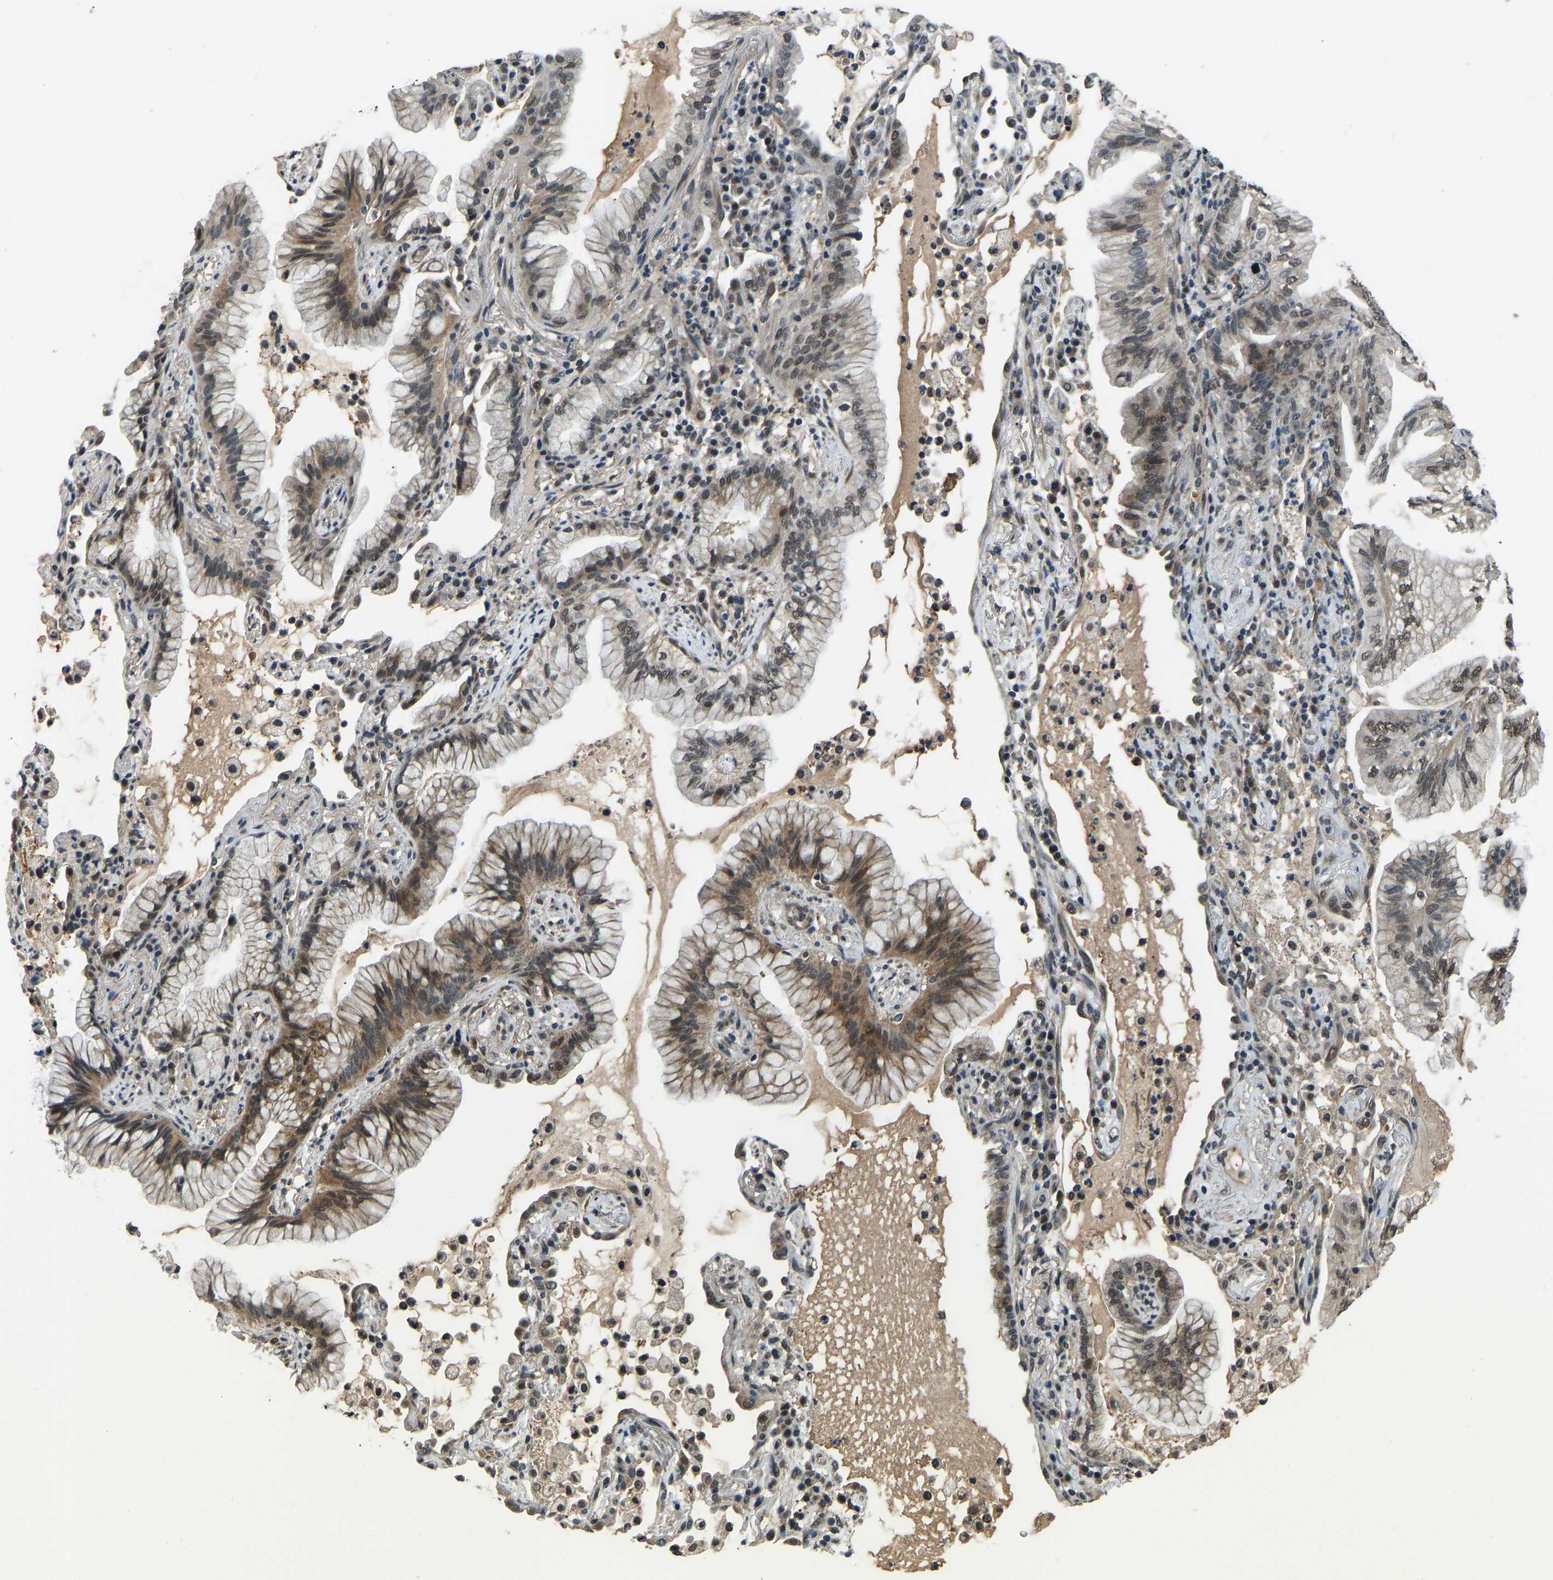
{"staining": {"intensity": "moderate", "quantity": ">75%", "location": "cytoplasmic/membranous,nuclear"}, "tissue": "lung cancer", "cell_type": "Tumor cells", "image_type": "cancer", "snomed": [{"axis": "morphology", "description": "Adenocarcinoma, NOS"}, {"axis": "topography", "description": "Lung"}], "caption": "The photomicrograph exhibits staining of adenocarcinoma (lung), revealing moderate cytoplasmic/membranous and nuclear protein staining (brown color) within tumor cells.", "gene": "TOX4", "patient": {"sex": "female", "age": 70}}